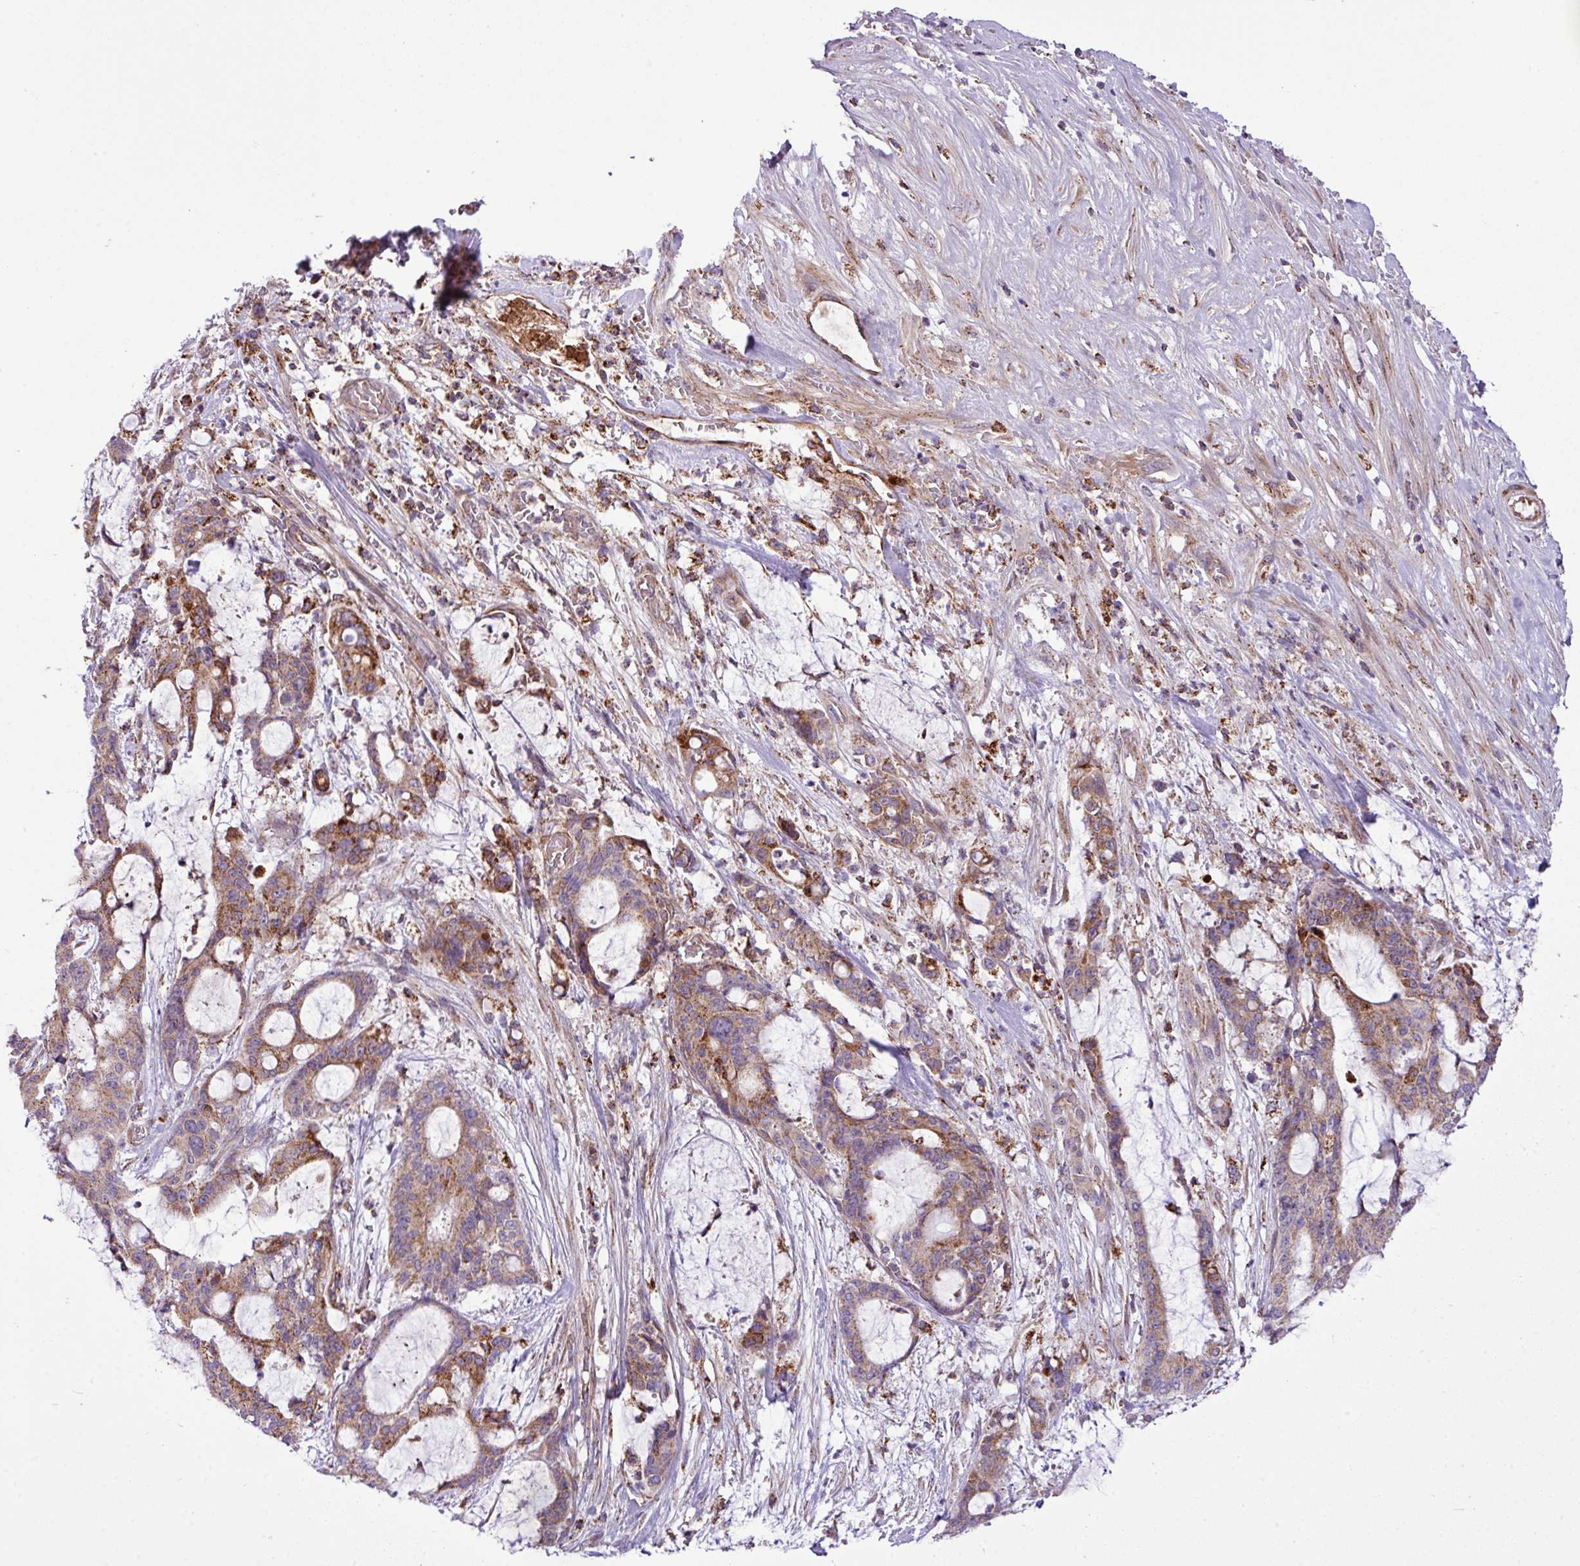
{"staining": {"intensity": "moderate", "quantity": ">75%", "location": "cytoplasmic/membranous"}, "tissue": "liver cancer", "cell_type": "Tumor cells", "image_type": "cancer", "snomed": [{"axis": "morphology", "description": "Normal tissue, NOS"}, {"axis": "morphology", "description": "Cholangiocarcinoma"}, {"axis": "topography", "description": "Liver"}, {"axis": "topography", "description": "Peripheral nerve tissue"}], "caption": "Liver cholangiocarcinoma was stained to show a protein in brown. There is medium levels of moderate cytoplasmic/membranous positivity in approximately >75% of tumor cells.", "gene": "ZNF569", "patient": {"sex": "female", "age": 73}}